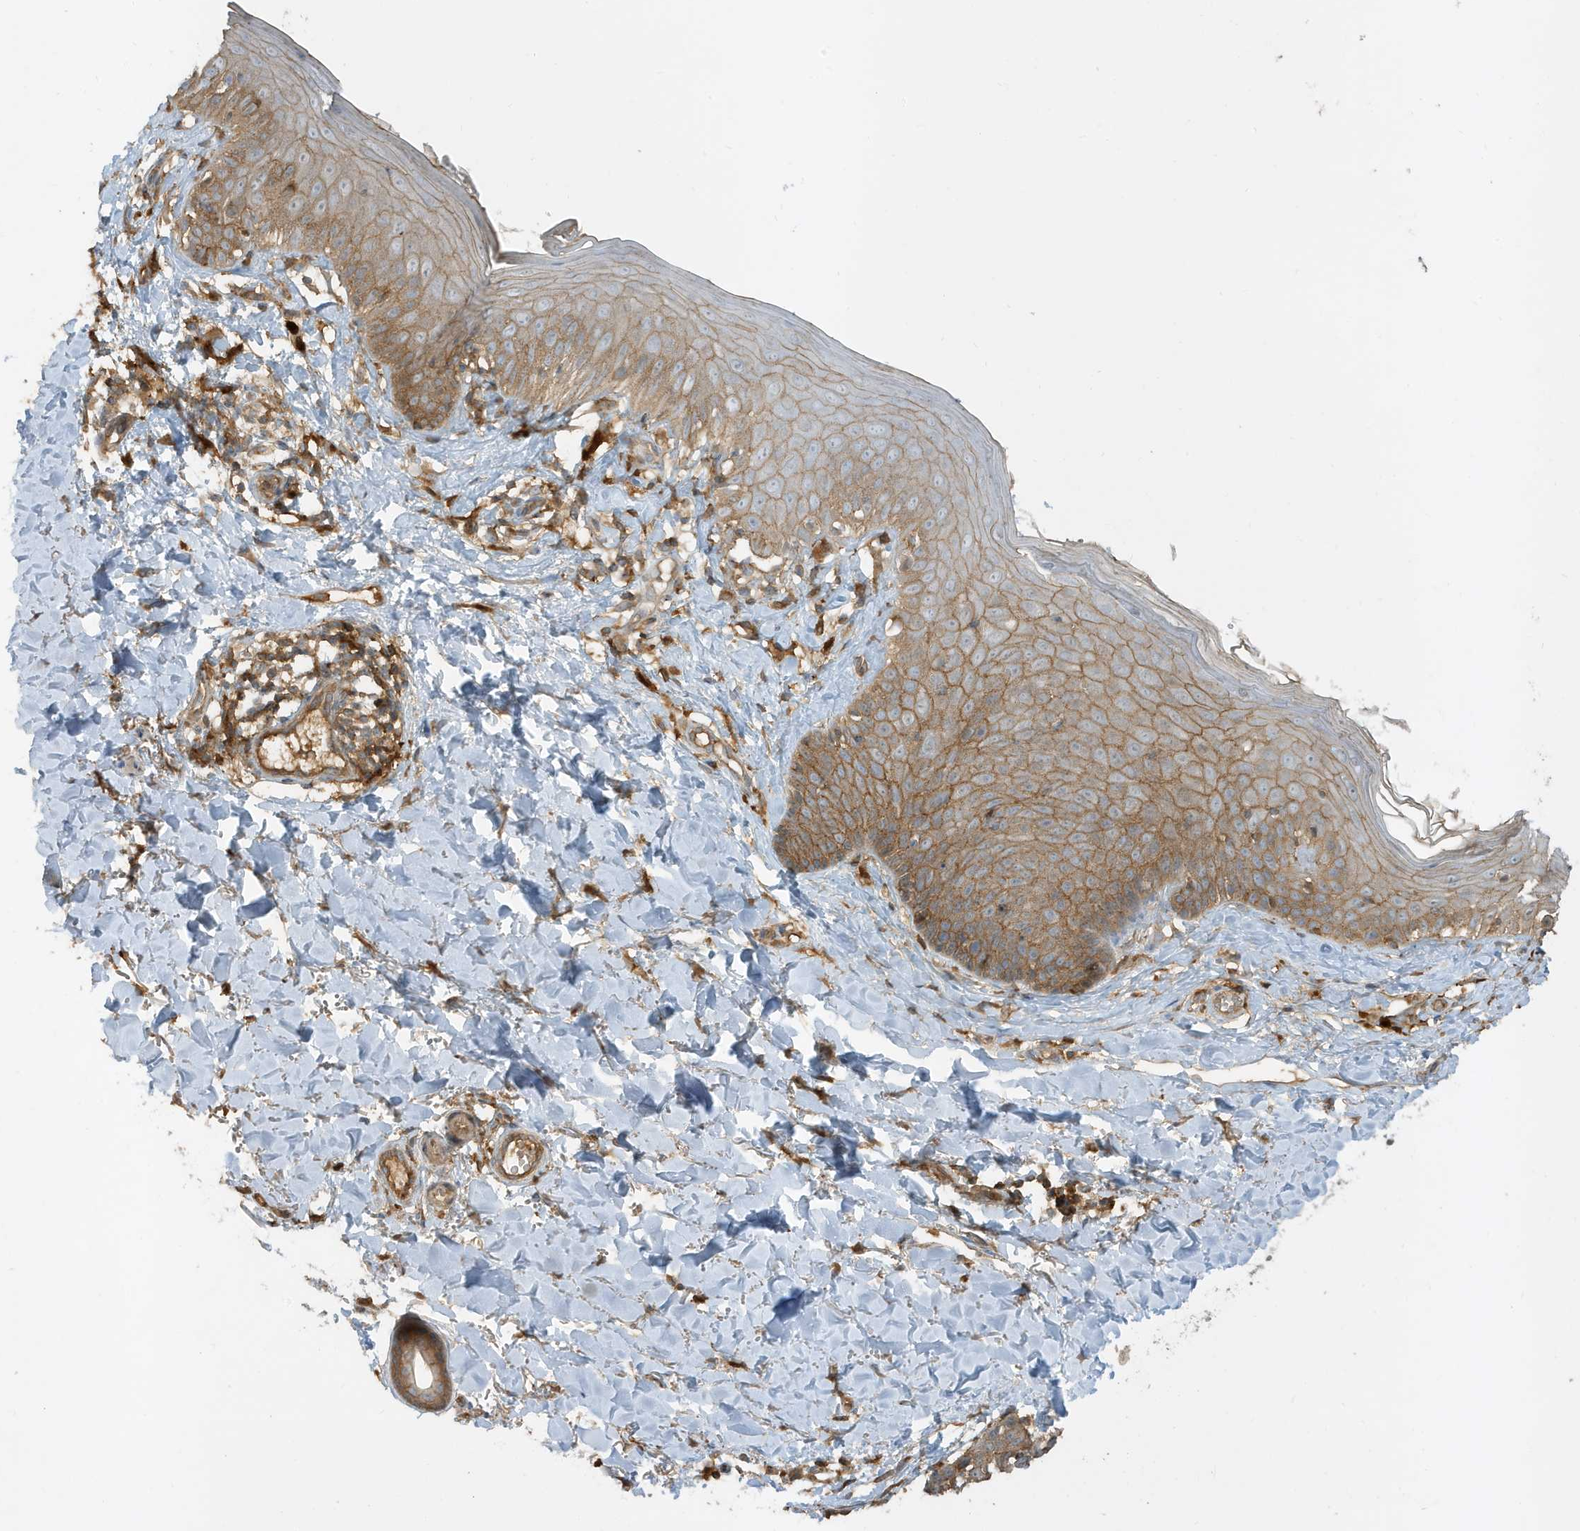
{"staining": {"intensity": "moderate", "quantity": ">75%", "location": "cytoplasmic/membranous"}, "tissue": "skin", "cell_type": "Fibroblasts", "image_type": "normal", "snomed": [{"axis": "morphology", "description": "Normal tissue, NOS"}, {"axis": "topography", "description": "Skin"}], "caption": "A high-resolution image shows immunohistochemistry staining of normal skin, which demonstrates moderate cytoplasmic/membranous expression in about >75% of fibroblasts.", "gene": "ABTB1", "patient": {"sex": "male", "age": 52}}